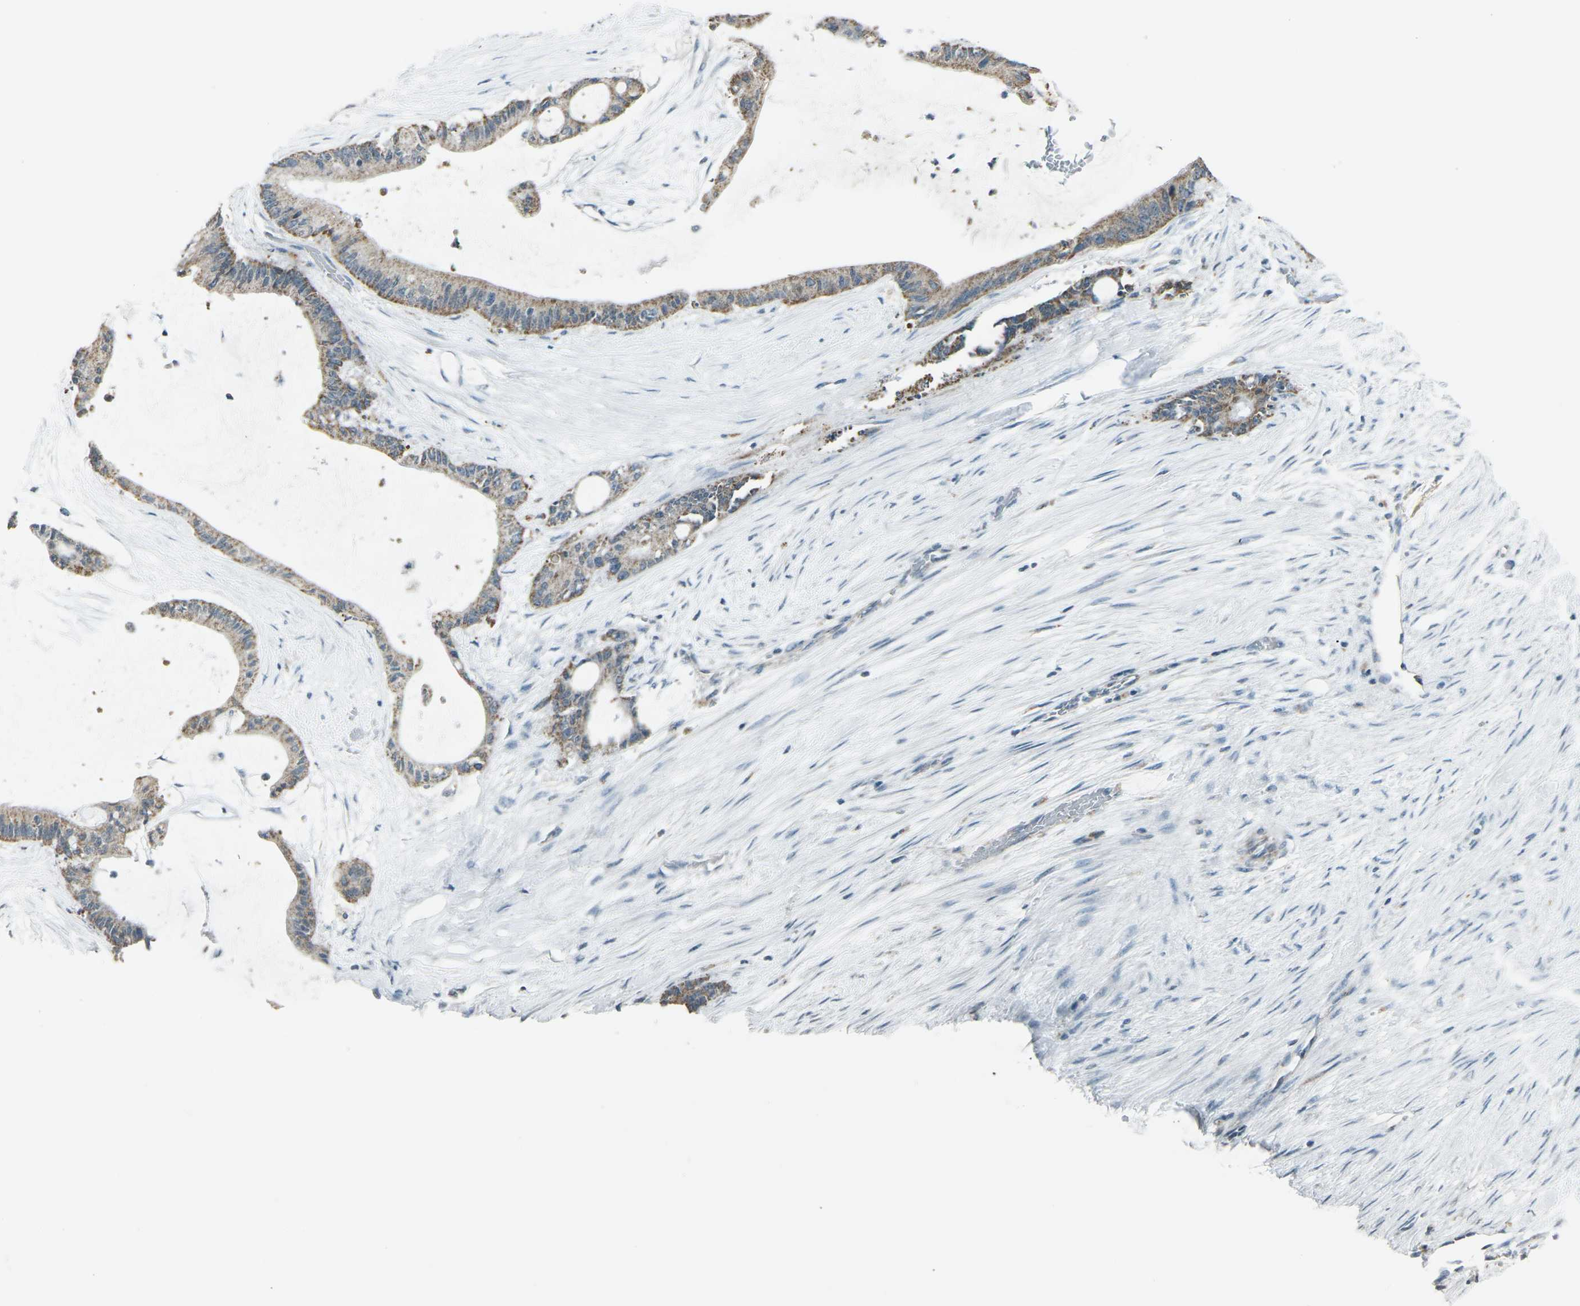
{"staining": {"intensity": "weak", "quantity": ">75%", "location": "cytoplasmic/membranous"}, "tissue": "liver cancer", "cell_type": "Tumor cells", "image_type": "cancer", "snomed": [{"axis": "morphology", "description": "Cholangiocarcinoma"}, {"axis": "topography", "description": "Liver"}], "caption": "Immunohistochemical staining of human liver cancer shows low levels of weak cytoplasmic/membranous expression in about >75% of tumor cells. Using DAB (brown) and hematoxylin (blue) stains, captured at high magnification using brightfield microscopy.", "gene": "H2BC1", "patient": {"sex": "female", "age": 73}}